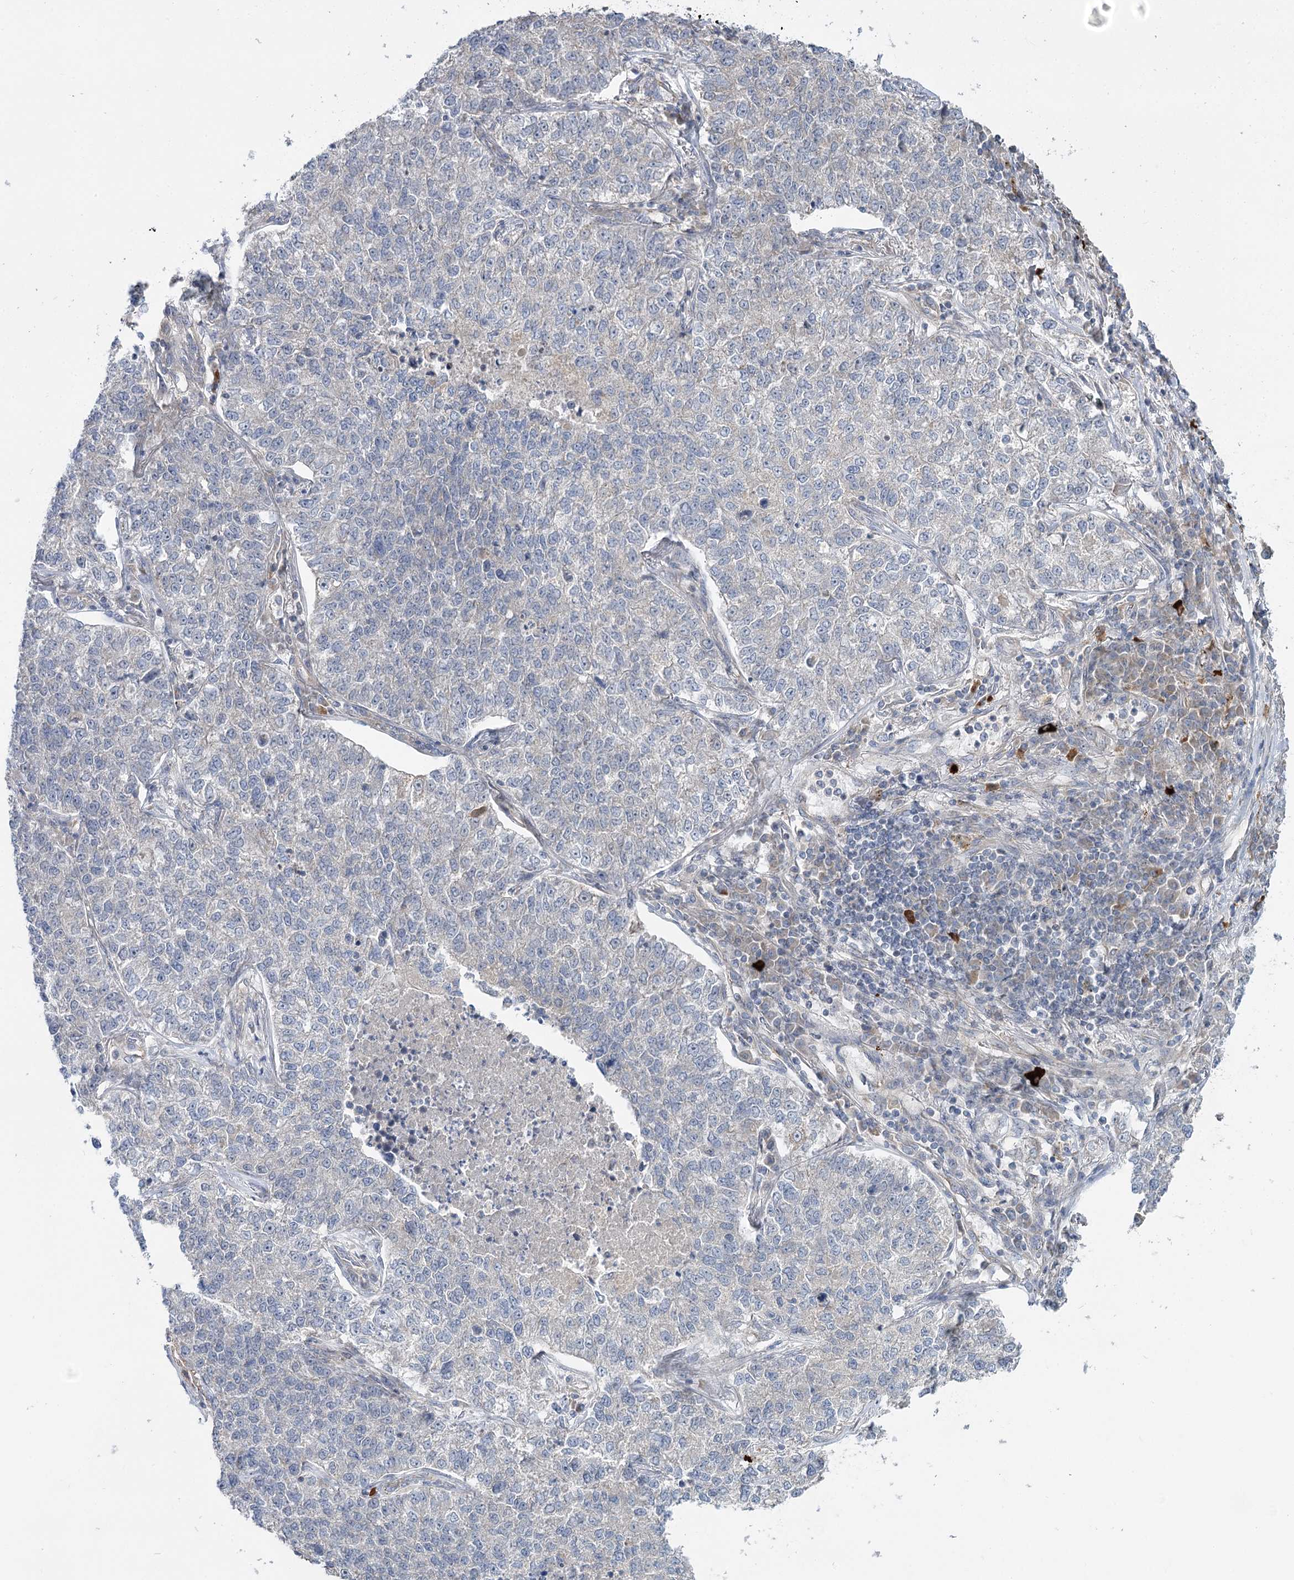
{"staining": {"intensity": "negative", "quantity": "none", "location": "none"}, "tissue": "lung cancer", "cell_type": "Tumor cells", "image_type": "cancer", "snomed": [{"axis": "morphology", "description": "Adenocarcinoma, NOS"}, {"axis": "topography", "description": "Lung"}], "caption": "Tumor cells show no significant protein expression in lung adenocarcinoma. (Stains: DAB immunohistochemistry (IHC) with hematoxylin counter stain, Microscopy: brightfield microscopy at high magnification).", "gene": "KIAA0825", "patient": {"sex": "male", "age": 49}}